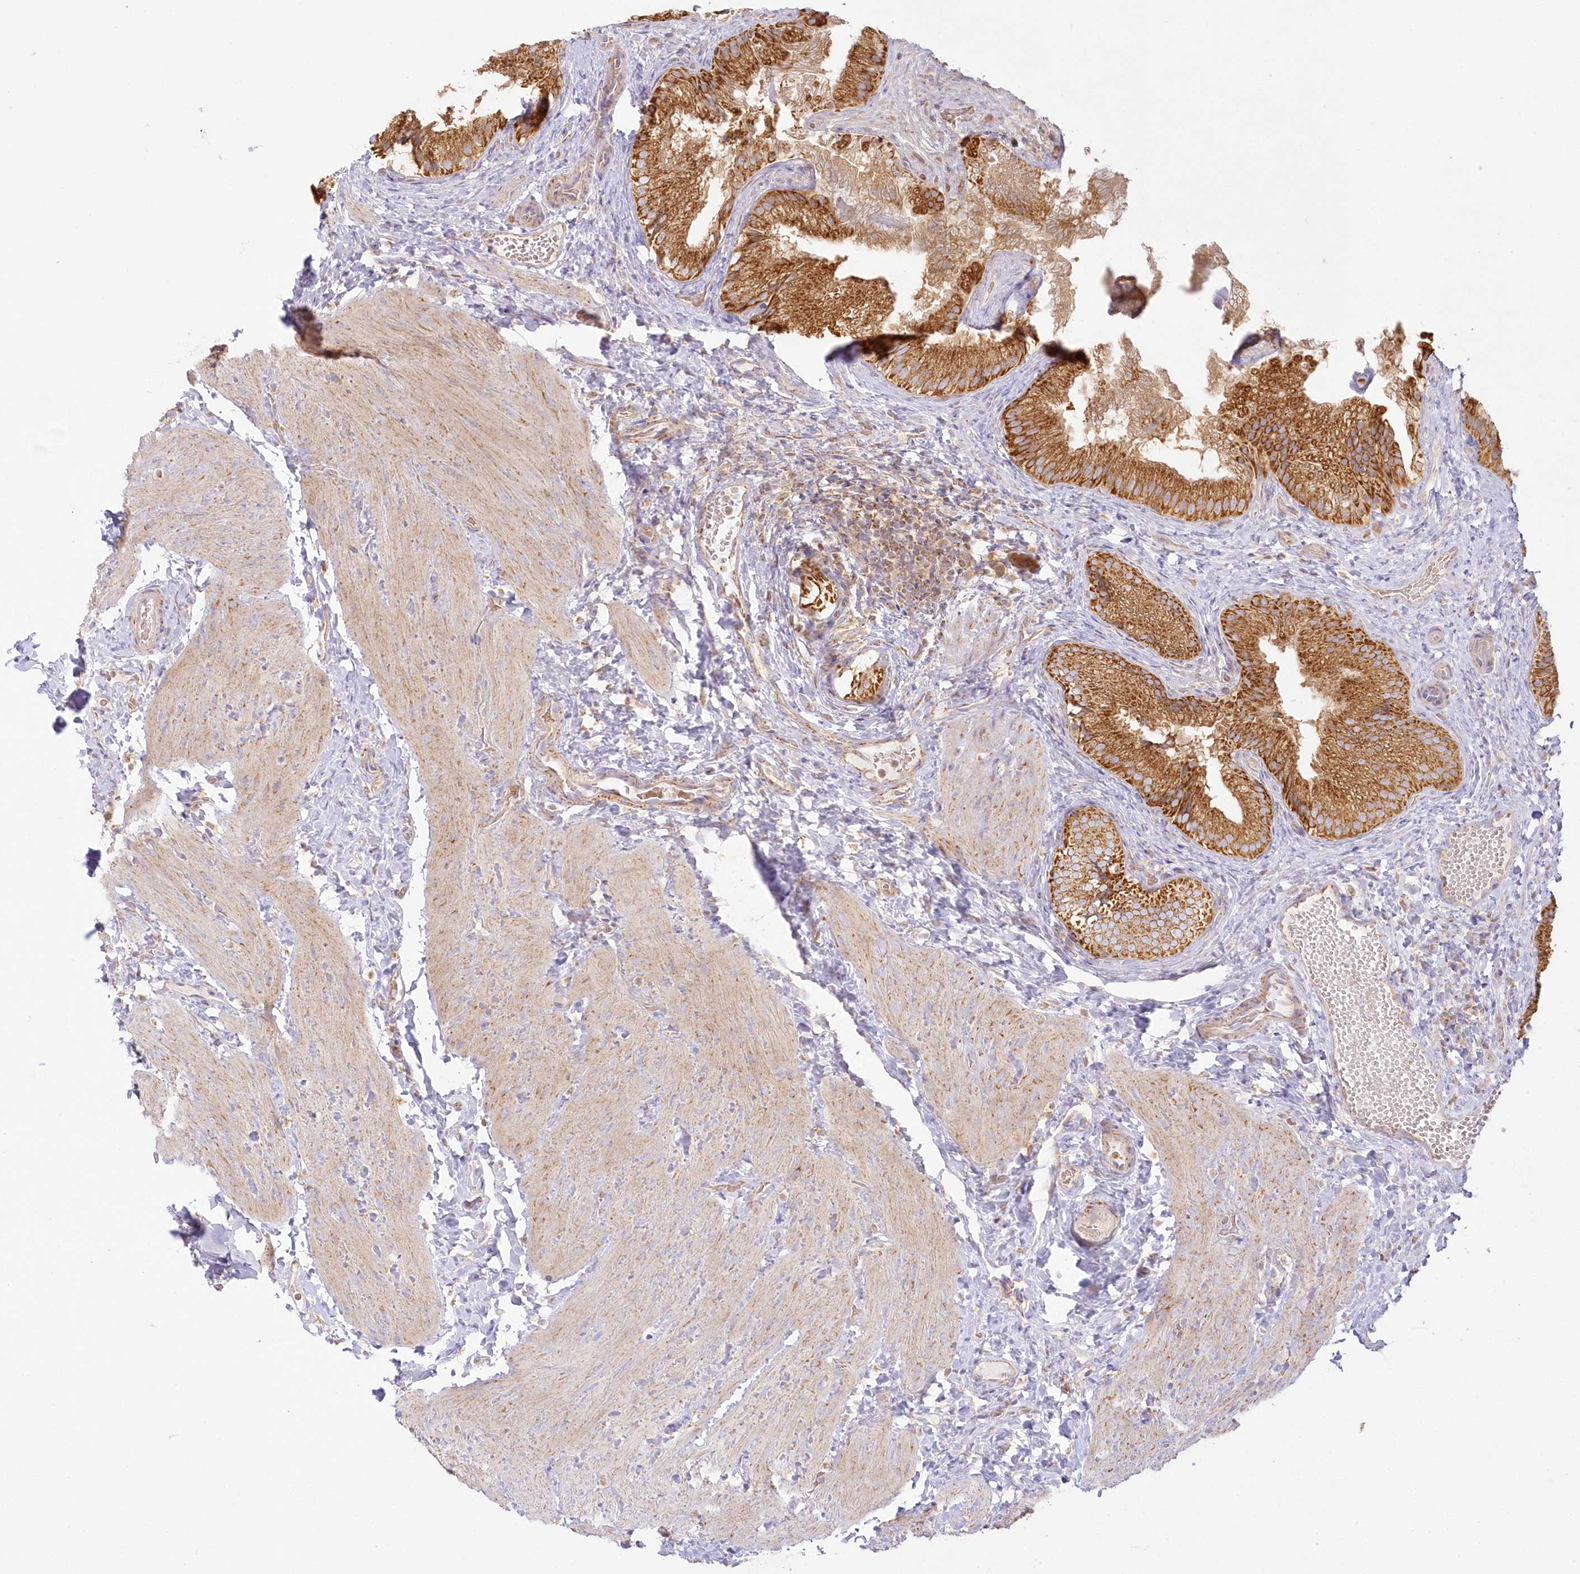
{"staining": {"intensity": "strong", "quantity": ">75%", "location": "cytoplasmic/membranous"}, "tissue": "gallbladder", "cell_type": "Glandular cells", "image_type": "normal", "snomed": [{"axis": "morphology", "description": "Normal tissue, NOS"}, {"axis": "topography", "description": "Gallbladder"}], "caption": "This micrograph exhibits IHC staining of unremarkable human gallbladder, with high strong cytoplasmic/membranous staining in about >75% of glandular cells.", "gene": "TBC1D14", "patient": {"sex": "female", "age": 30}}